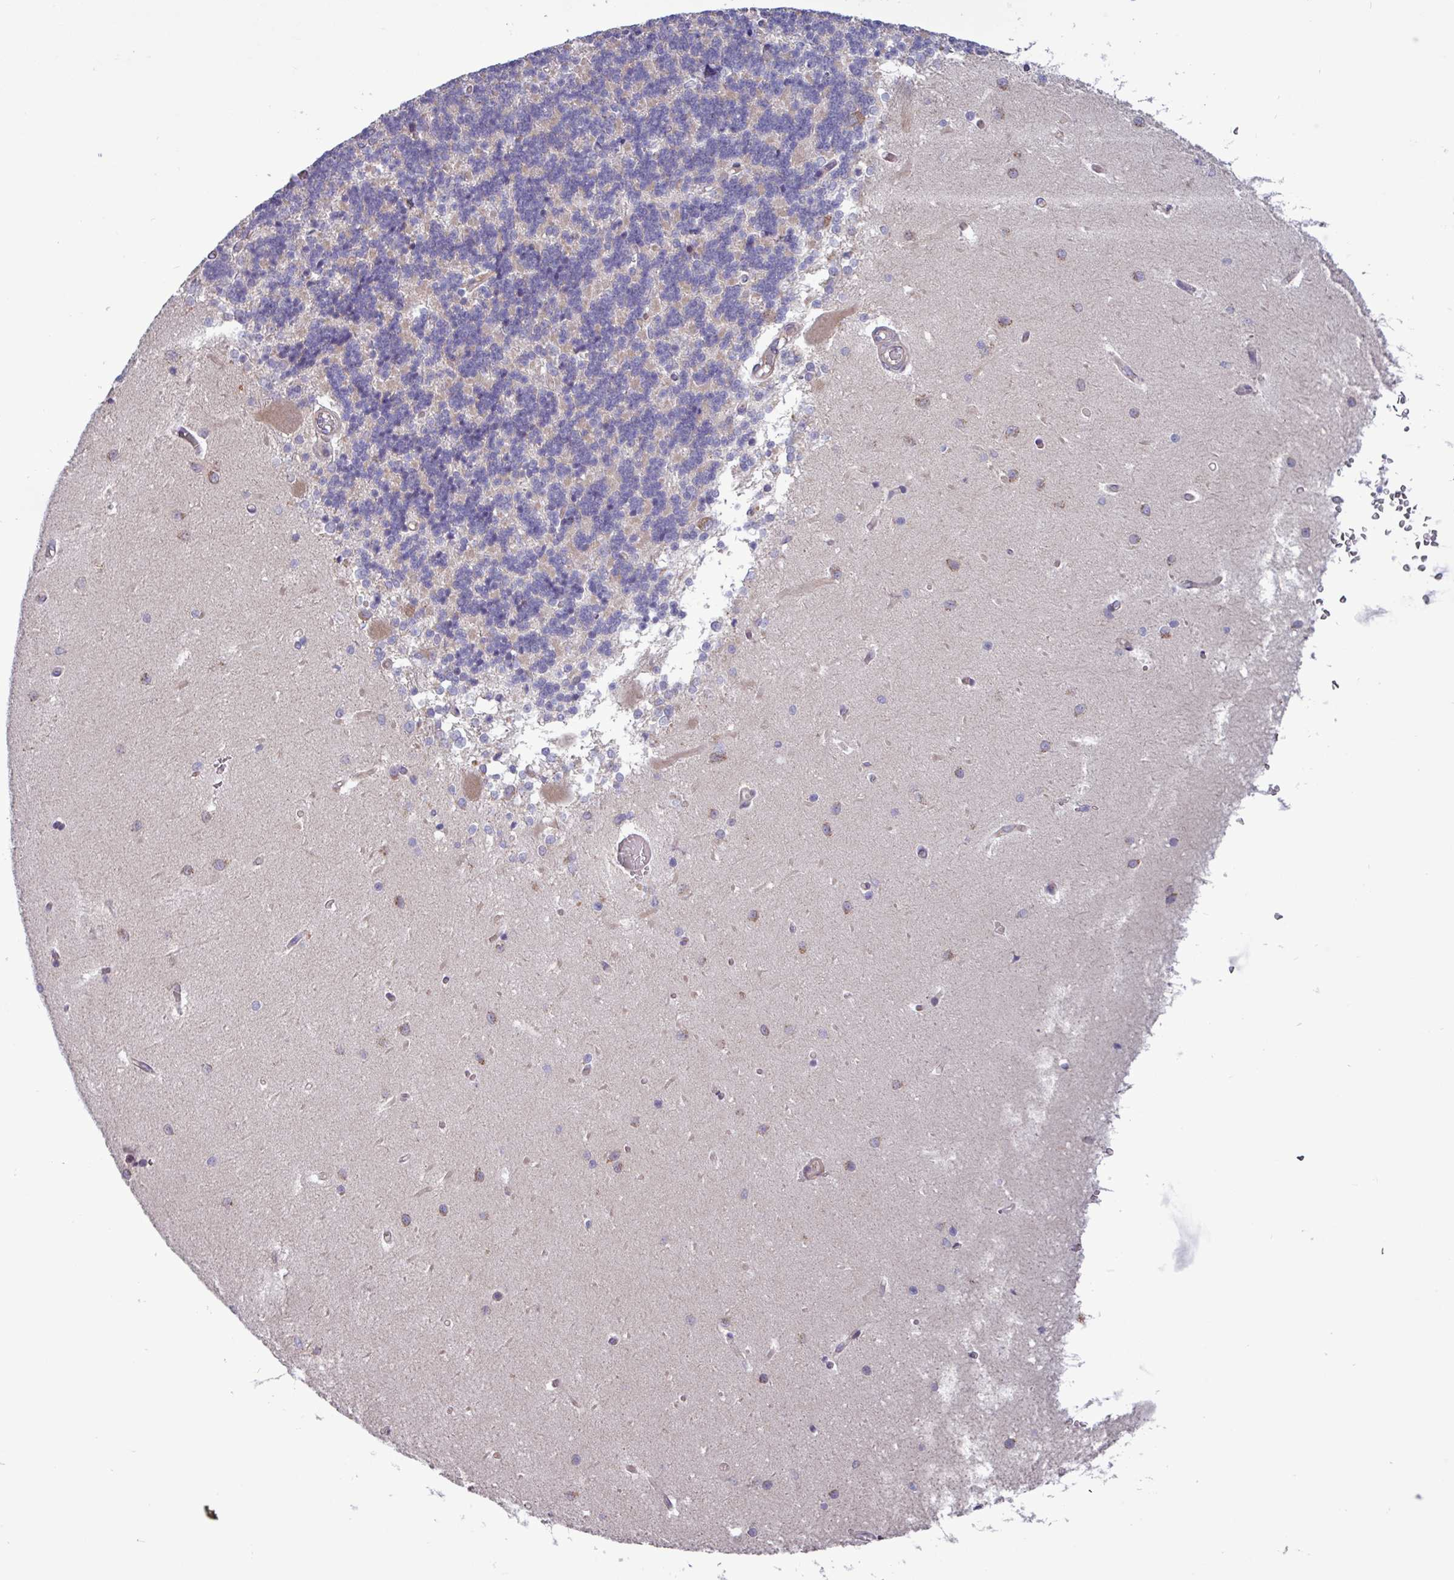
{"staining": {"intensity": "negative", "quantity": "none", "location": "none"}, "tissue": "cerebellum", "cell_type": "Cells in granular layer", "image_type": "normal", "snomed": [{"axis": "morphology", "description": "Normal tissue, NOS"}, {"axis": "topography", "description": "Cerebellum"}], "caption": "This is an immunohistochemistry (IHC) histopathology image of normal cerebellum. There is no expression in cells in granular layer.", "gene": "PLIN2", "patient": {"sex": "male", "age": 37}}